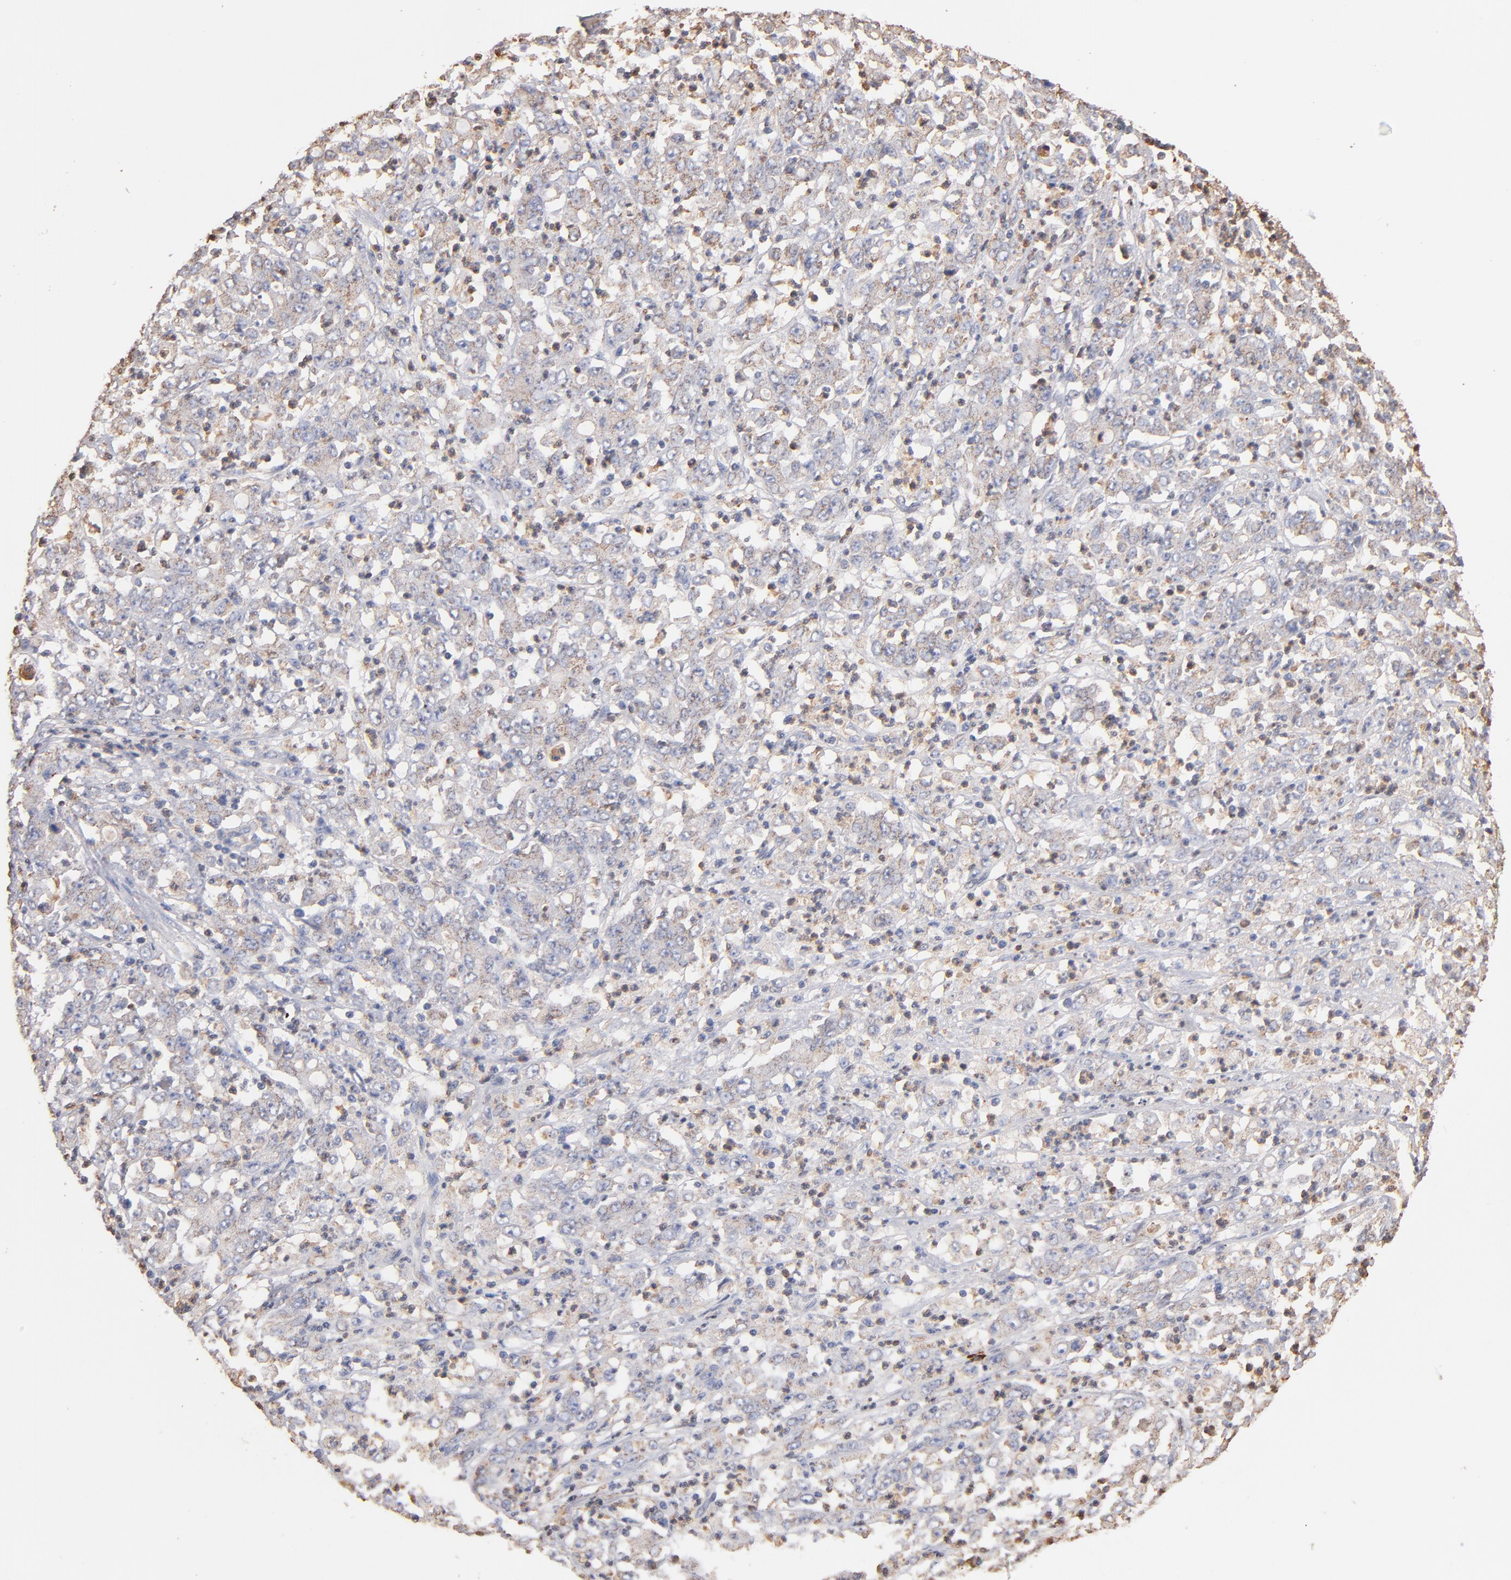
{"staining": {"intensity": "weak", "quantity": "25%-75%", "location": "cytoplasmic/membranous"}, "tissue": "stomach cancer", "cell_type": "Tumor cells", "image_type": "cancer", "snomed": [{"axis": "morphology", "description": "Adenocarcinoma, NOS"}, {"axis": "topography", "description": "Stomach, lower"}], "caption": "Brown immunohistochemical staining in stomach cancer (adenocarcinoma) exhibits weak cytoplasmic/membranous expression in approximately 25%-75% of tumor cells. The staining is performed using DAB brown chromogen to label protein expression. The nuclei are counter-stained blue using hematoxylin.", "gene": "RO60", "patient": {"sex": "female", "age": 71}}